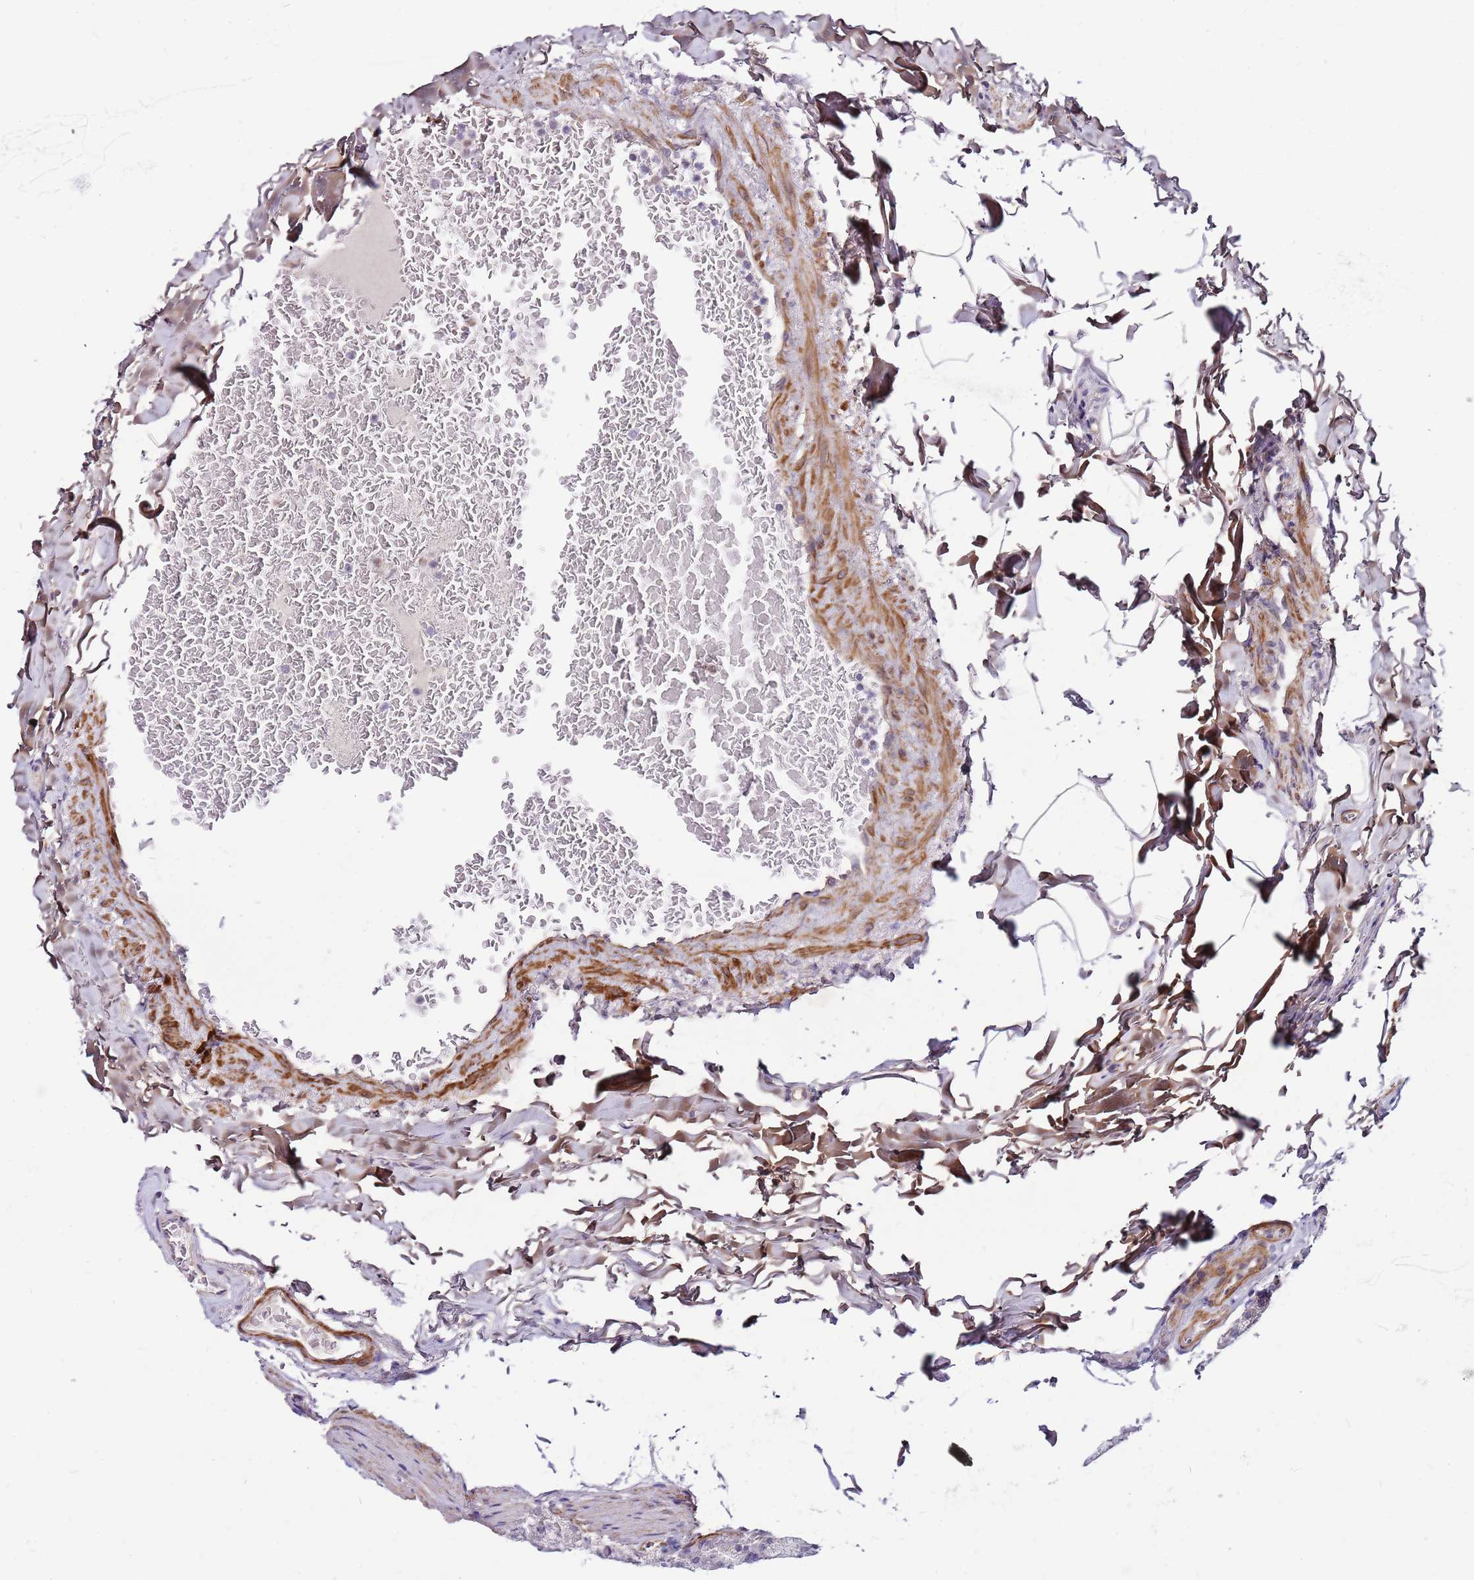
{"staining": {"intensity": "negative", "quantity": "none", "location": "none"}, "tissue": "stomach", "cell_type": "Glandular cells", "image_type": "normal", "snomed": [{"axis": "morphology", "description": "Normal tissue, NOS"}, {"axis": "topography", "description": "Stomach, upper"}], "caption": "An immunohistochemistry (IHC) histopathology image of benign stomach is shown. There is no staining in glandular cells of stomach.", "gene": "POLE3", "patient": {"sex": "male", "age": 68}}